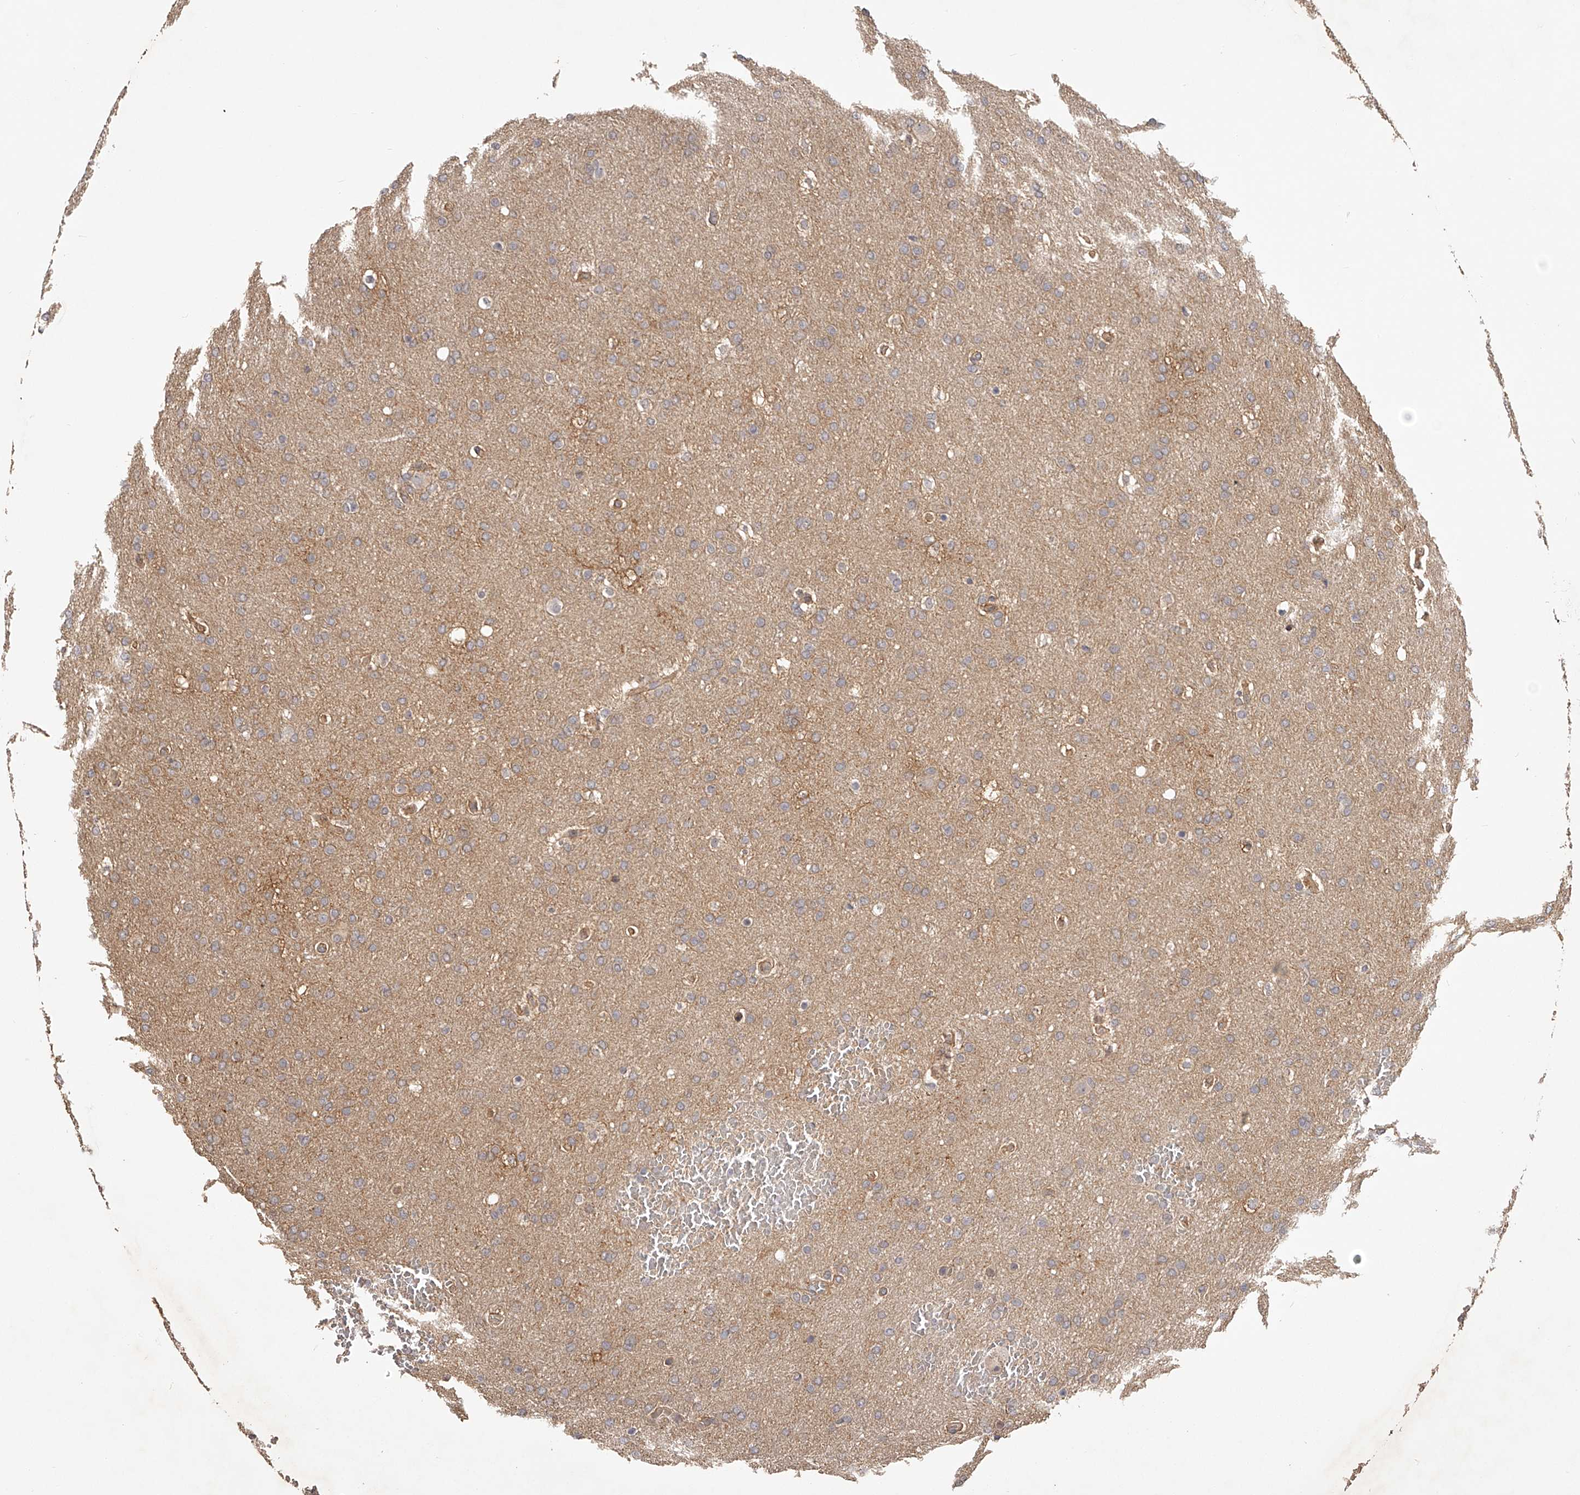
{"staining": {"intensity": "negative", "quantity": "none", "location": "none"}, "tissue": "glioma", "cell_type": "Tumor cells", "image_type": "cancer", "snomed": [{"axis": "morphology", "description": "Glioma, malignant, Low grade"}, {"axis": "topography", "description": "Brain"}], "caption": "Immunohistochemical staining of glioma exhibits no significant positivity in tumor cells.", "gene": "ZNF582", "patient": {"sex": "female", "age": 37}}